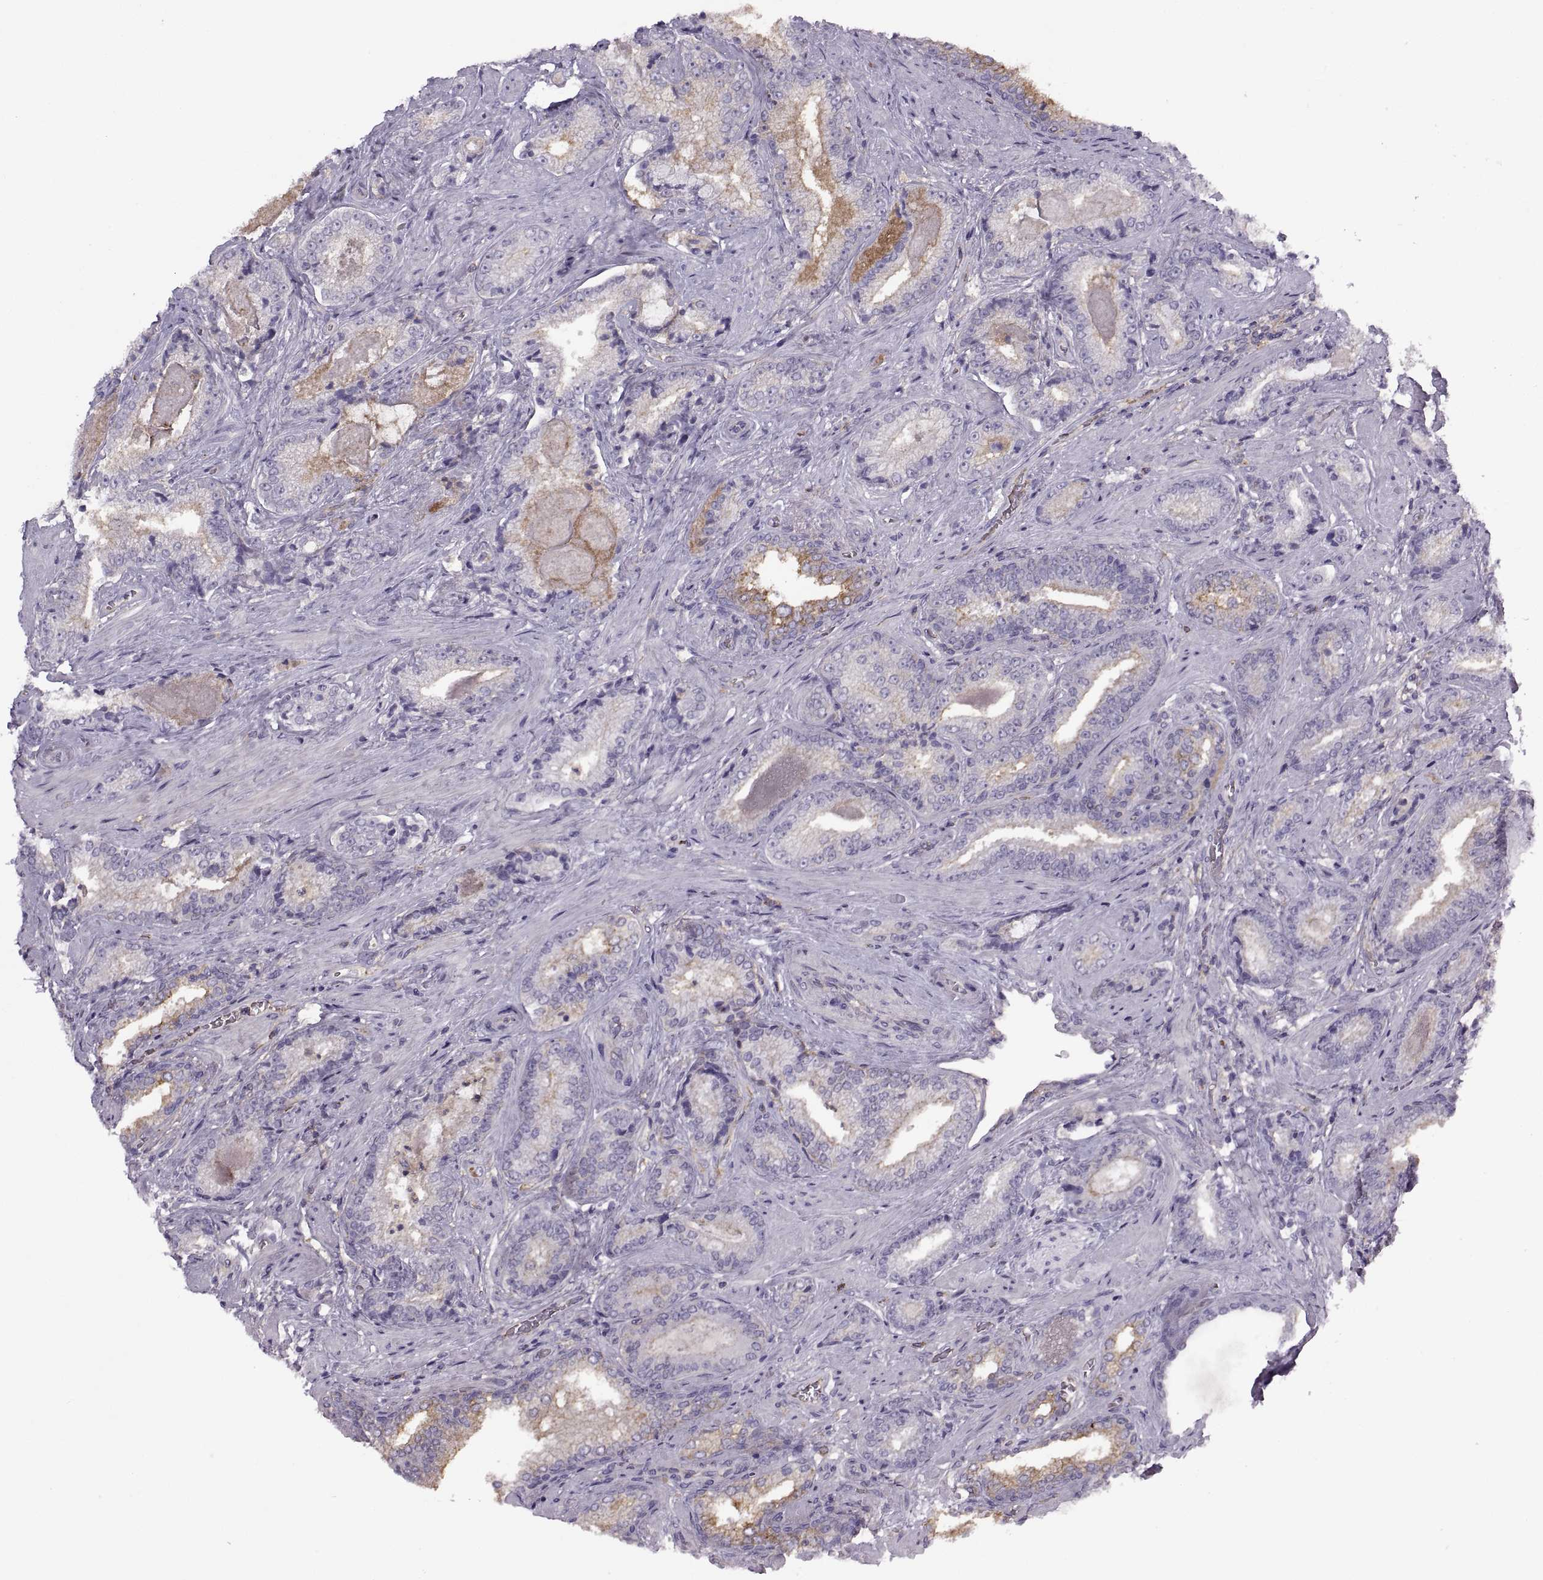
{"staining": {"intensity": "weak", "quantity": "<25%", "location": "cytoplasmic/membranous"}, "tissue": "prostate cancer", "cell_type": "Tumor cells", "image_type": "cancer", "snomed": [{"axis": "morphology", "description": "Adenocarcinoma, Low grade"}, {"axis": "topography", "description": "Prostate"}], "caption": "A micrograph of adenocarcinoma (low-grade) (prostate) stained for a protein demonstrates no brown staining in tumor cells.", "gene": "RALB", "patient": {"sex": "male", "age": 61}}